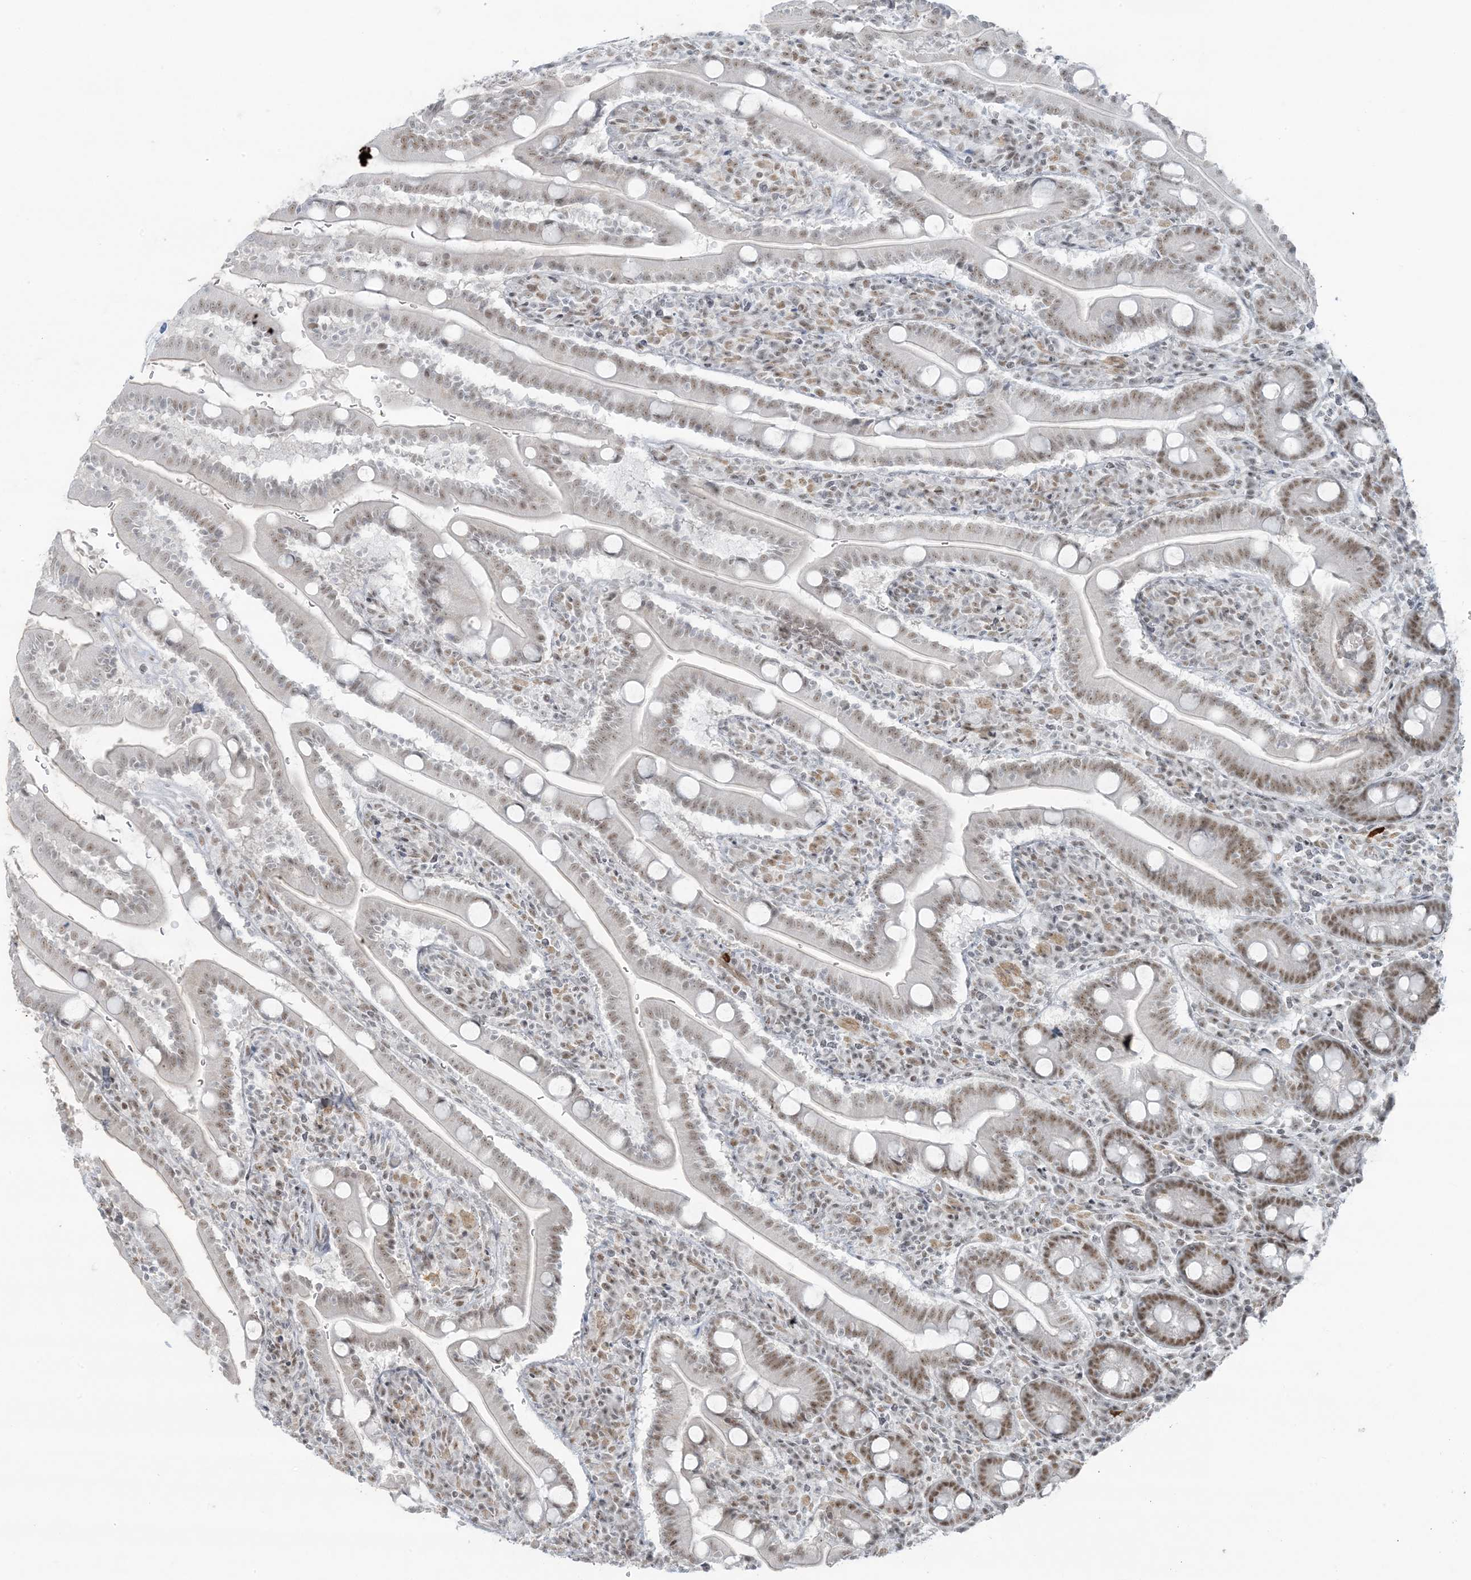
{"staining": {"intensity": "moderate", "quantity": "25%-75%", "location": "nuclear"}, "tissue": "duodenum", "cell_type": "Glandular cells", "image_type": "normal", "snomed": [{"axis": "morphology", "description": "Normal tissue, NOS"}, {"axis": "topography", "description": "Duodenum"}], "caption": "Protein analysis of normal duodenum shows moderate nuclear positivity in approximately 25%-75% of glandular cells.", "gene": "ZNF787", "patient": {"sex": "male", "age": 35}}